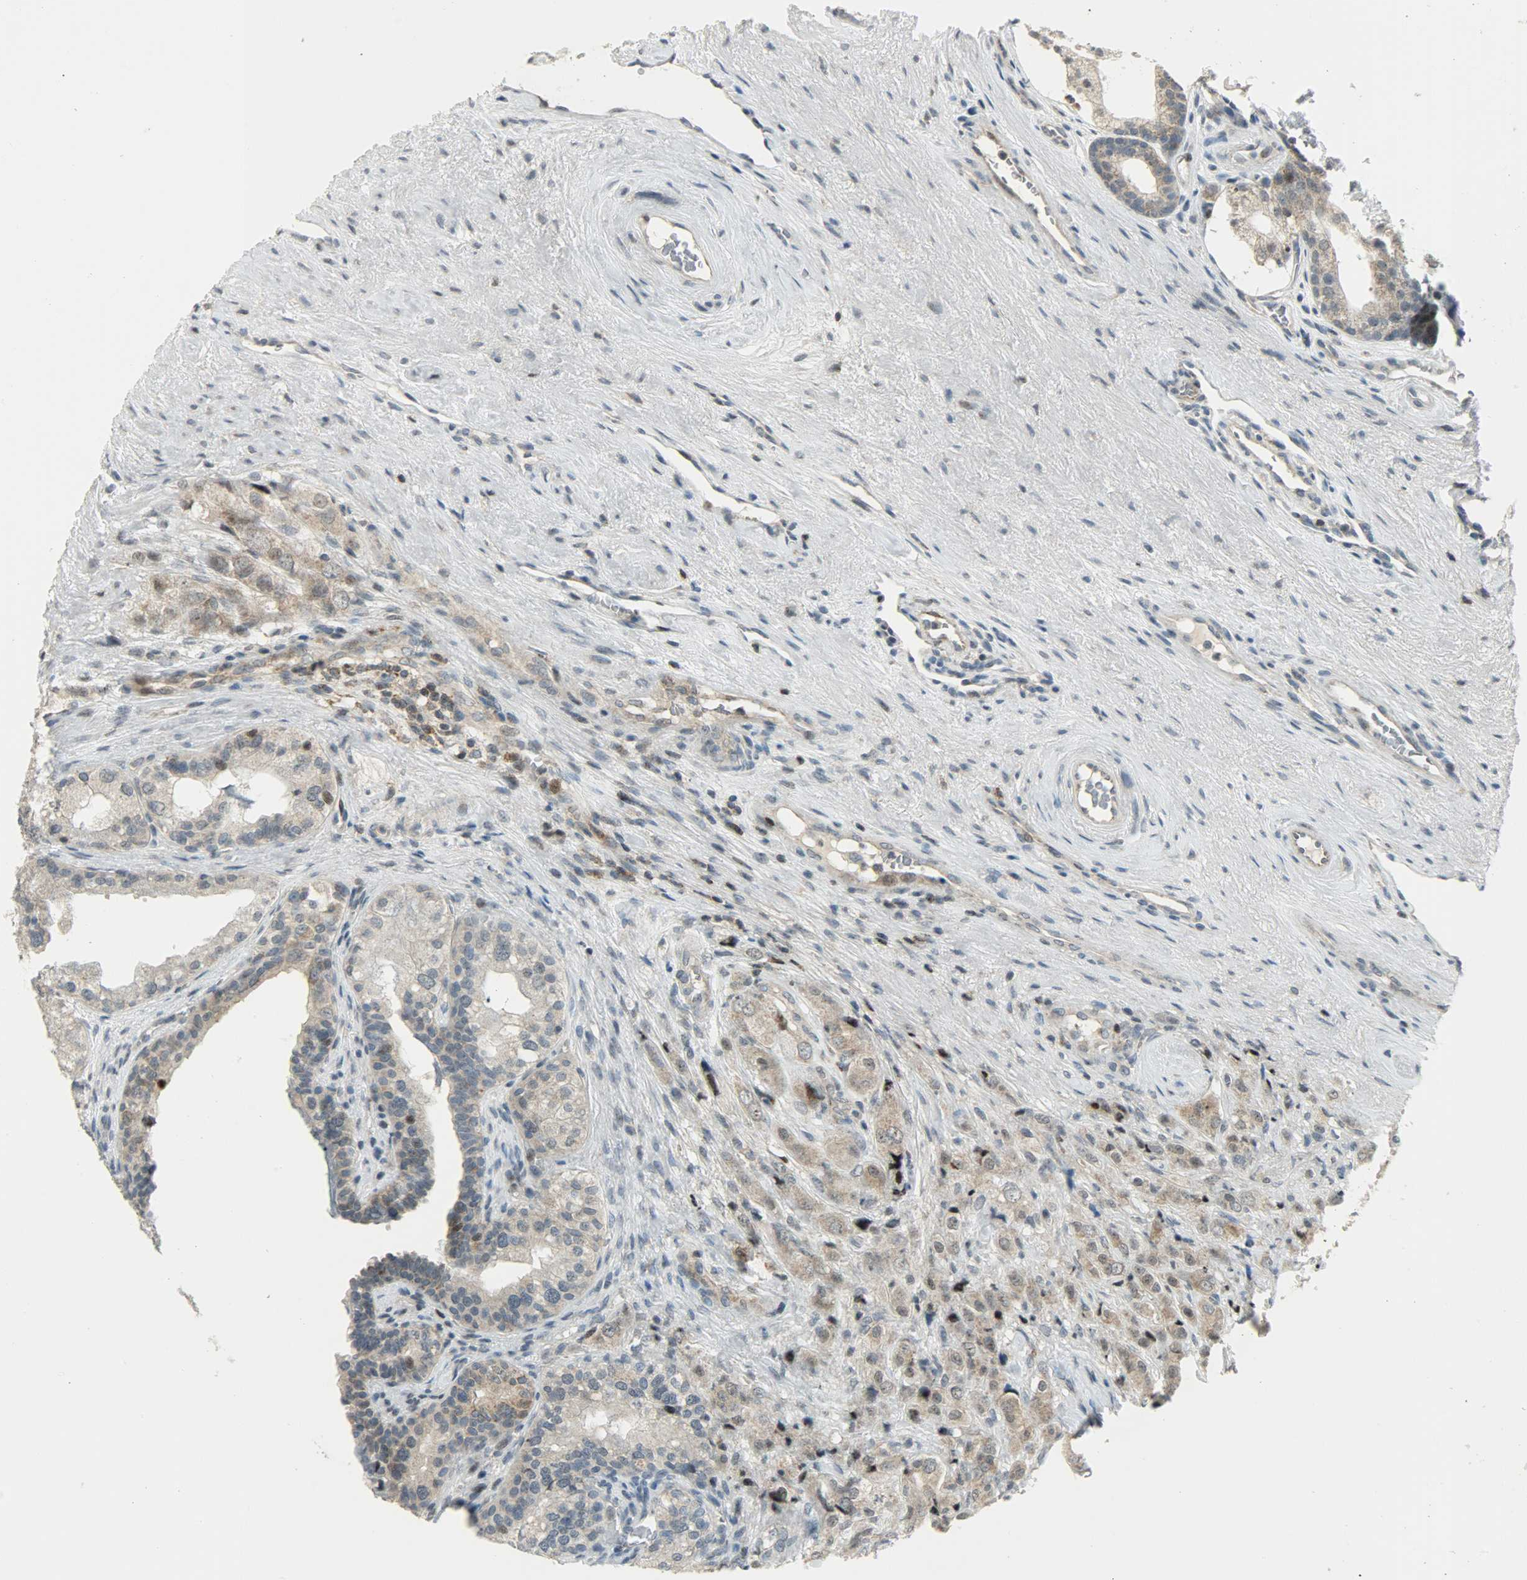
{"staining": {"intensity": "weak", "quantity": ">75%", "location": "cytoplasmic/membranous"}, "tissue": "prostate cancer", "cell_type": "Tumor cells", "image_type": "cancer", "snomed": [{"axis": "morphology", "description": "Adenocarcinoma, High grade"}, {"axis": "topography", "description": "Prostate"}], "caption": "Tumor cells show weak cytoplasmic/membranous staining in about >75% of cells in adenocarcinoma (high-grade) (prostate).", "gene": "IL15", "patient": {"sex": "male", "age": 68}}